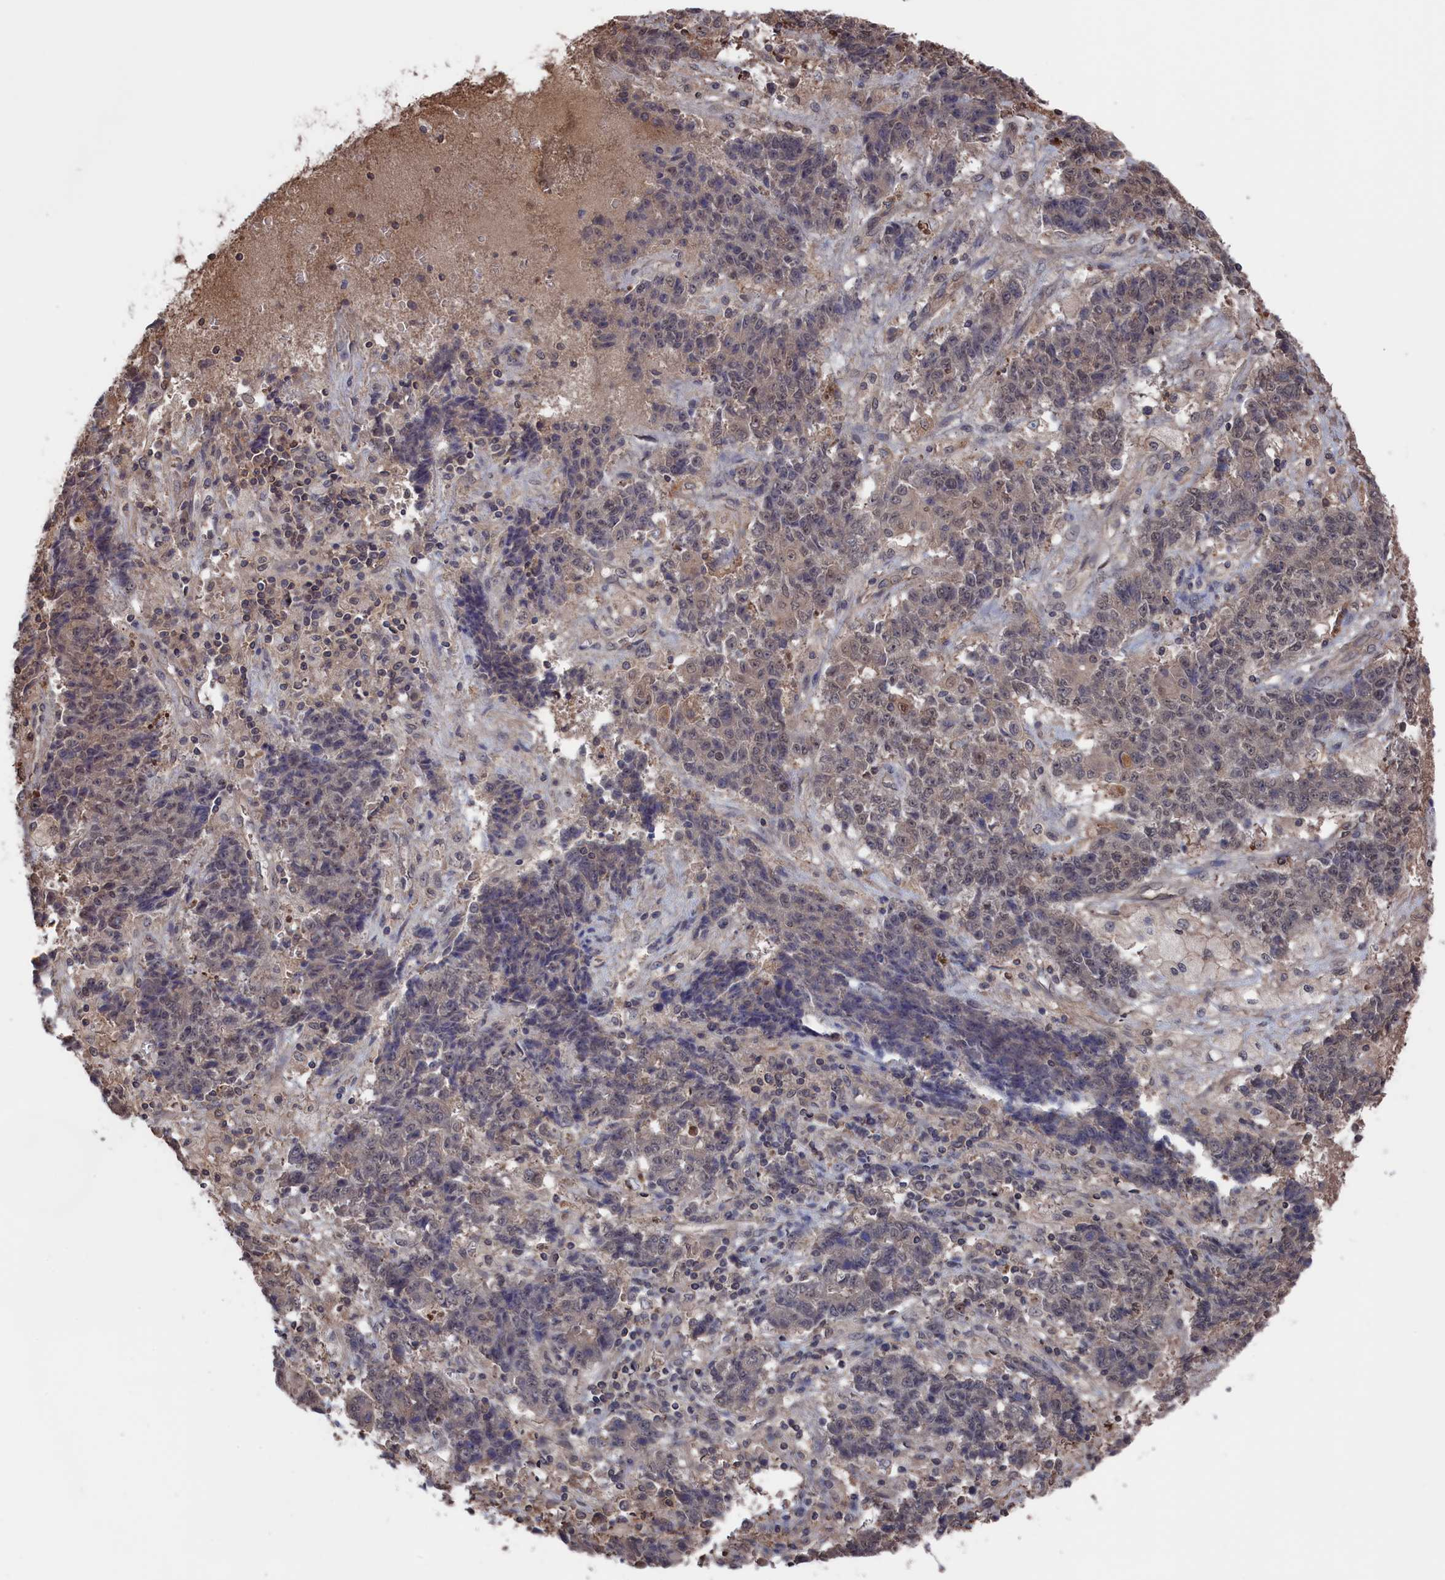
{"staining": {"intensity": "moderate", "quantity": "<25%", "location": "nuclear"}, "tissue": "ovarian cancer", "cell_type": "Tumor cells", "image_type": "cancer", "snomed": [{"axis": "morphology", "description": "Carcinoma, endometroid"}, {"axis": "topography", "description": "Ovary"}], "caption": "DAB (3,3'-diaminobenzidine) immunohistochemical staining of ovarian cancer exhibits moderate nuclear protein positivity in approximately <25% of tumor cells. Immunohistochemistry (ihc) stains the protein of interest in brown and the nuclei are stained blue.", "gene": "NUTF2", "patient": {"sex": "female", "age": 42}}